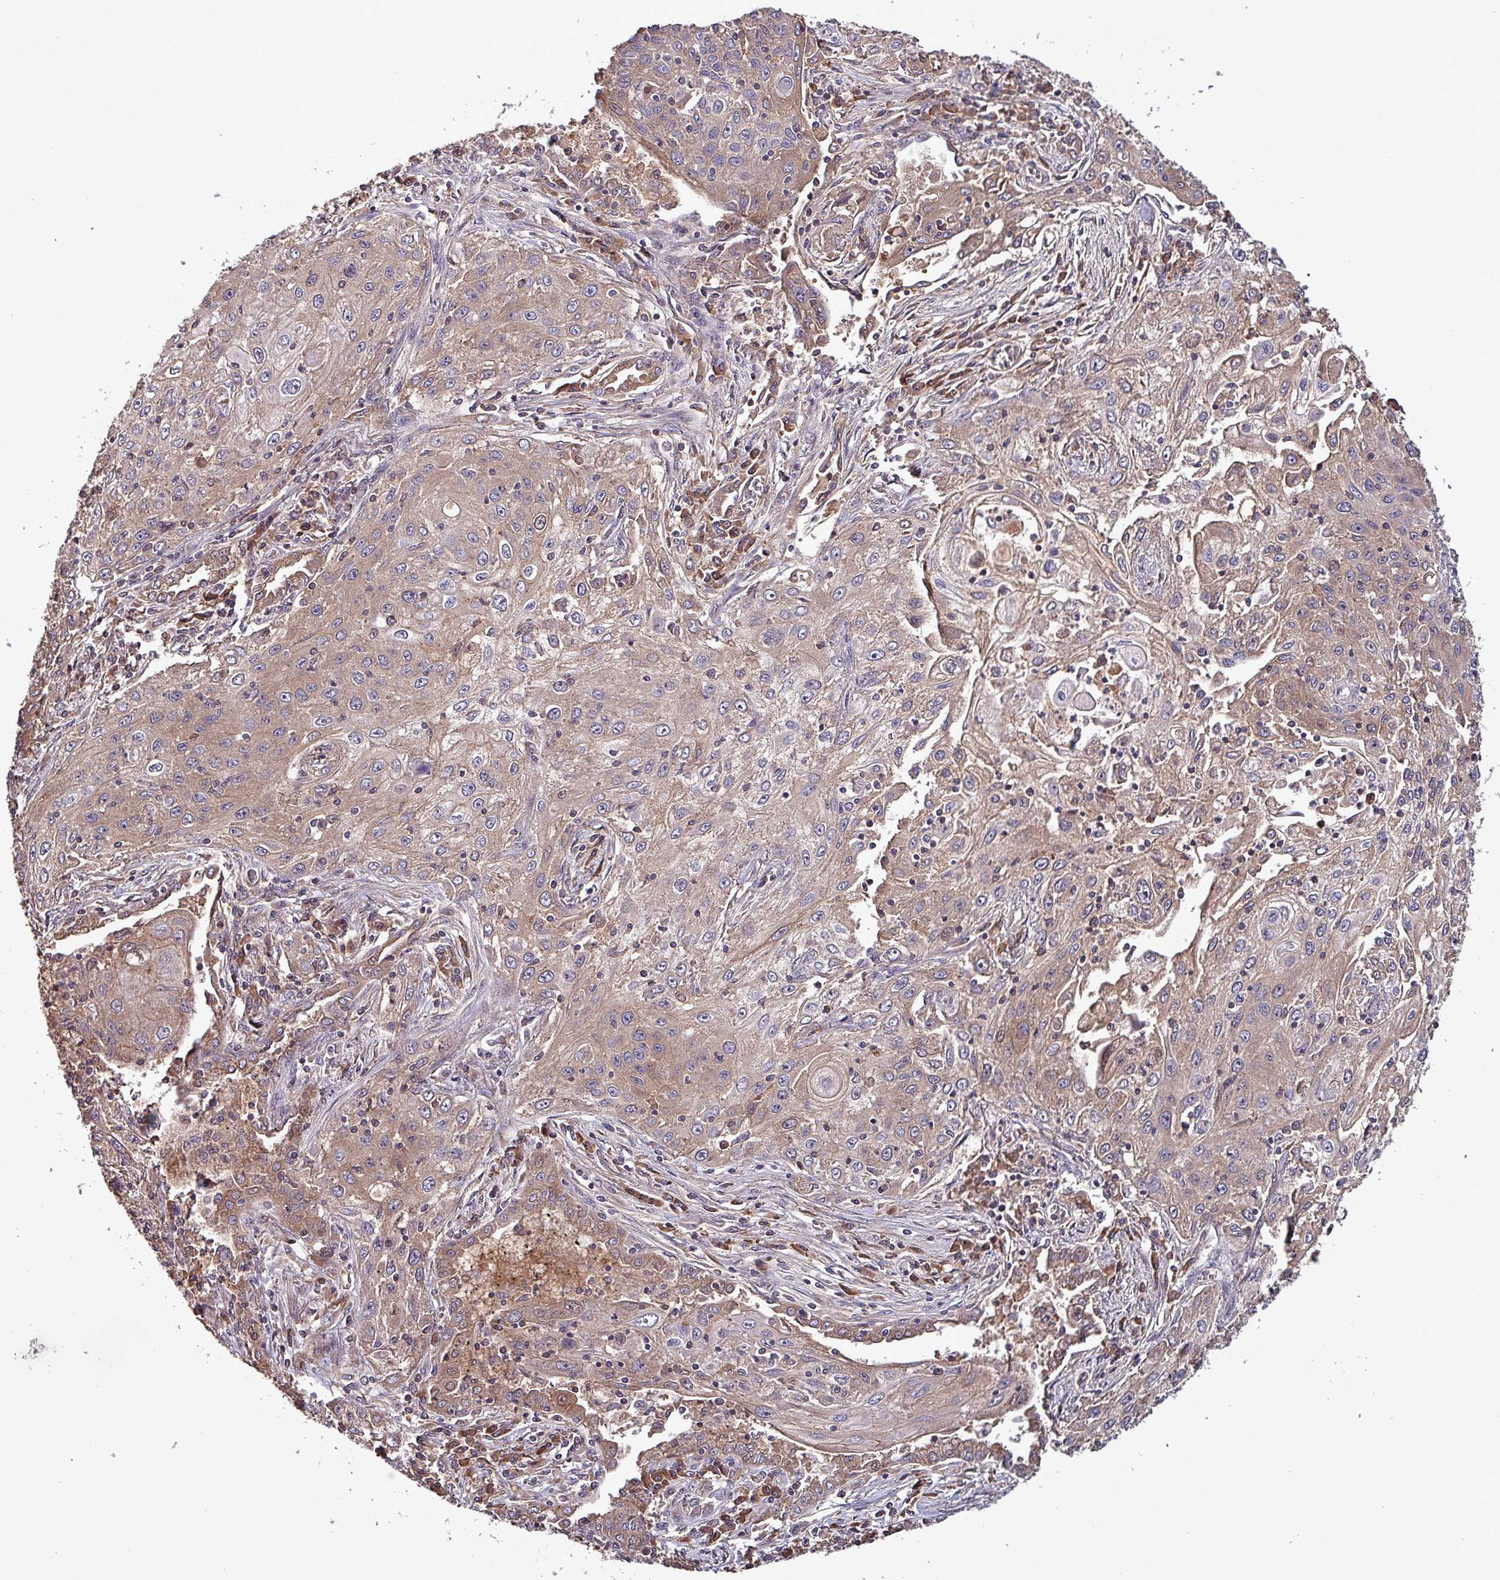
{"staining": {"intensity": "weak", "quantity": ">75%", "location": "cytoplasmic/membranous"}, "tissue": "lung cancer", "cell_type": "Tumor cells", "image_type": "cancer", "snomed": [{"axis": "morphology", "description": "Squamous cell carcinoma, NOS"}, {"axis": "topography", "description": "Lung"}], "caption": "Tumor cells reveal low levels of weak cytoplasmic/membranous expression in about >75% of cells in human squamous cell carcinoma (lung).", "gene": "PAFAH1B2", "patient": {"sex": "female", "age": 69}}